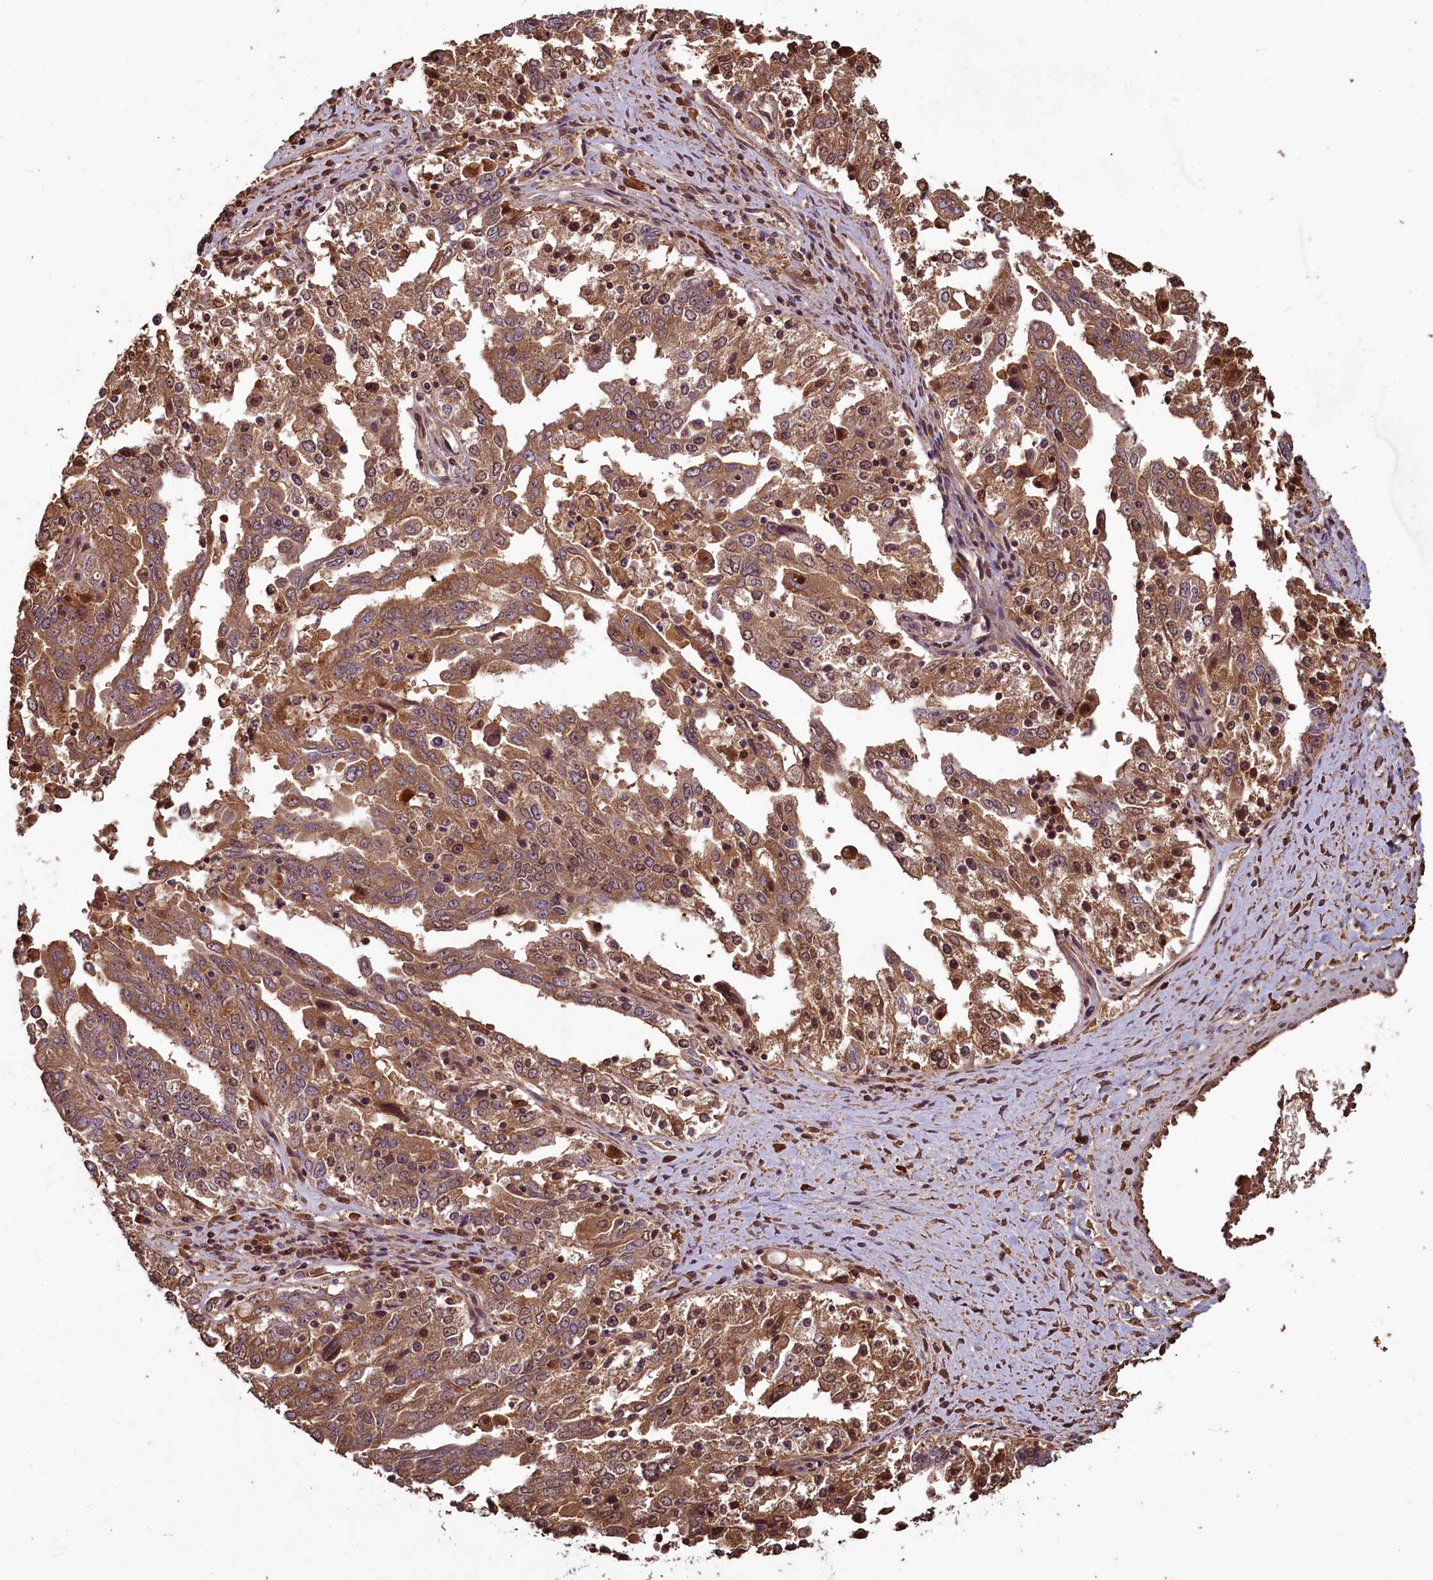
{"staining": {"intensity": "moderate", "quantity": ">75%", "location": "cytoplasmic/membranous,nuclear"}, "tissue": "ovarian cancer", "cell_type": "Tumor cells", "image_type": "cancer", "snomed": [{"axis": "morphology", "description": "Carcinoma, endometroid"}, {"axis": "topography", "description": "Ovary"}], "caption": "Immunohistochemical staining of ovarian cancer exhibits moderate cytoplasmic/membranous and nuclear protein expression in about >75% of tumor cells.", "gene": "NUDT6", "patient": {"sex": "female", "age": 62}}